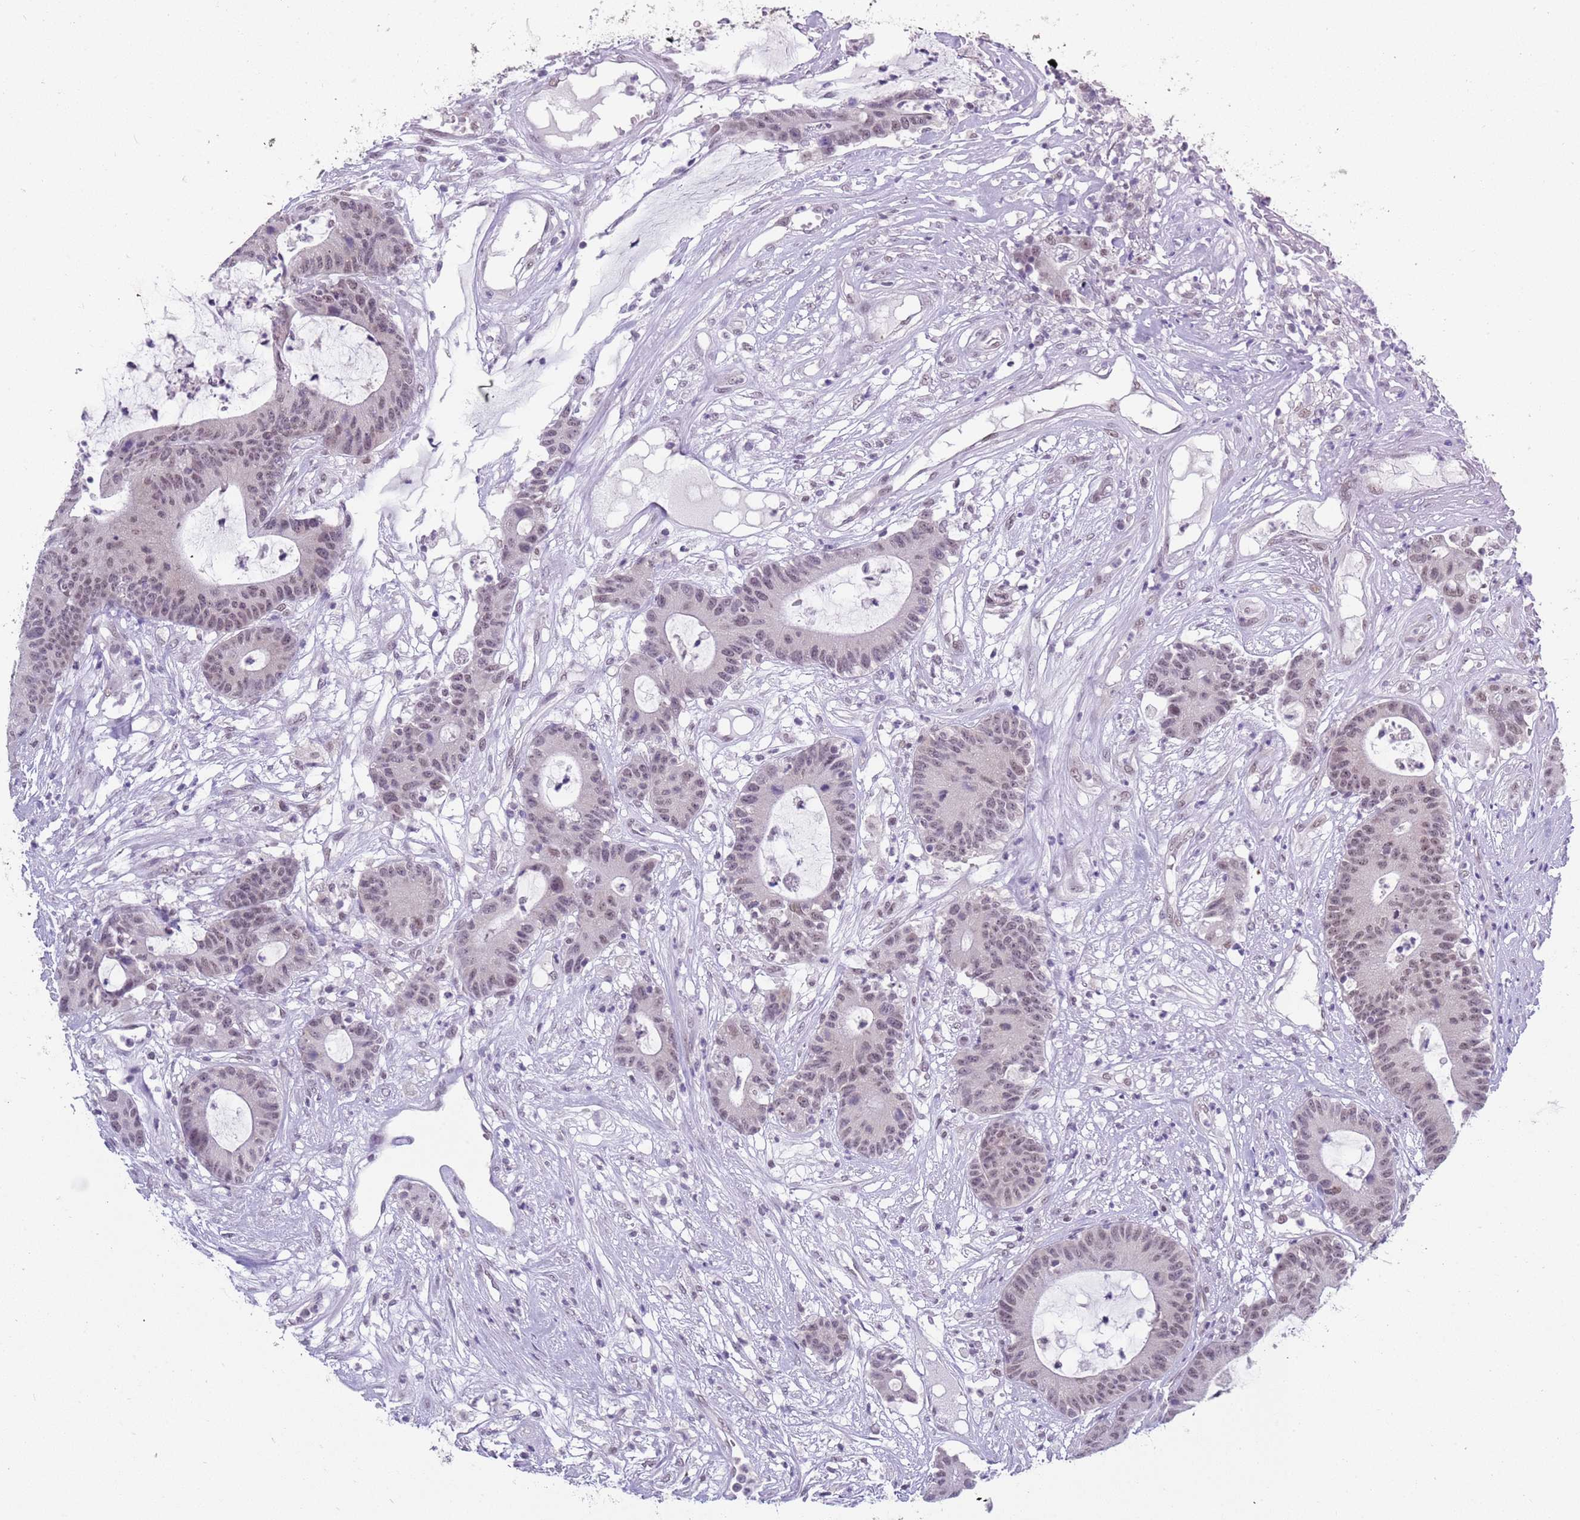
{"staining": {"intensity": "weak", "quantity": "25%-75%", "location": "nuclear"}, "tissue": "colorectal cancer", "cell_type": "Tumor cells", "image_type": "cancer", "snomed": [{"axis": "morphology", "description": "Adenocarcinoma, NOS"}, {"axis": "topography", "description": "Colon"}], "caption": "Protein expression analysis of human colorectal adenocarcinoma reveals weak nuclear expression in about 25%-75% of tumor cells. The staining is performed using DAB brown chromogen to label protein expression. The nuclei are counter-stained blue using hematoxylin.", "gene": "SEPHS2", "patient": {"sex": "female", "age": 84}}